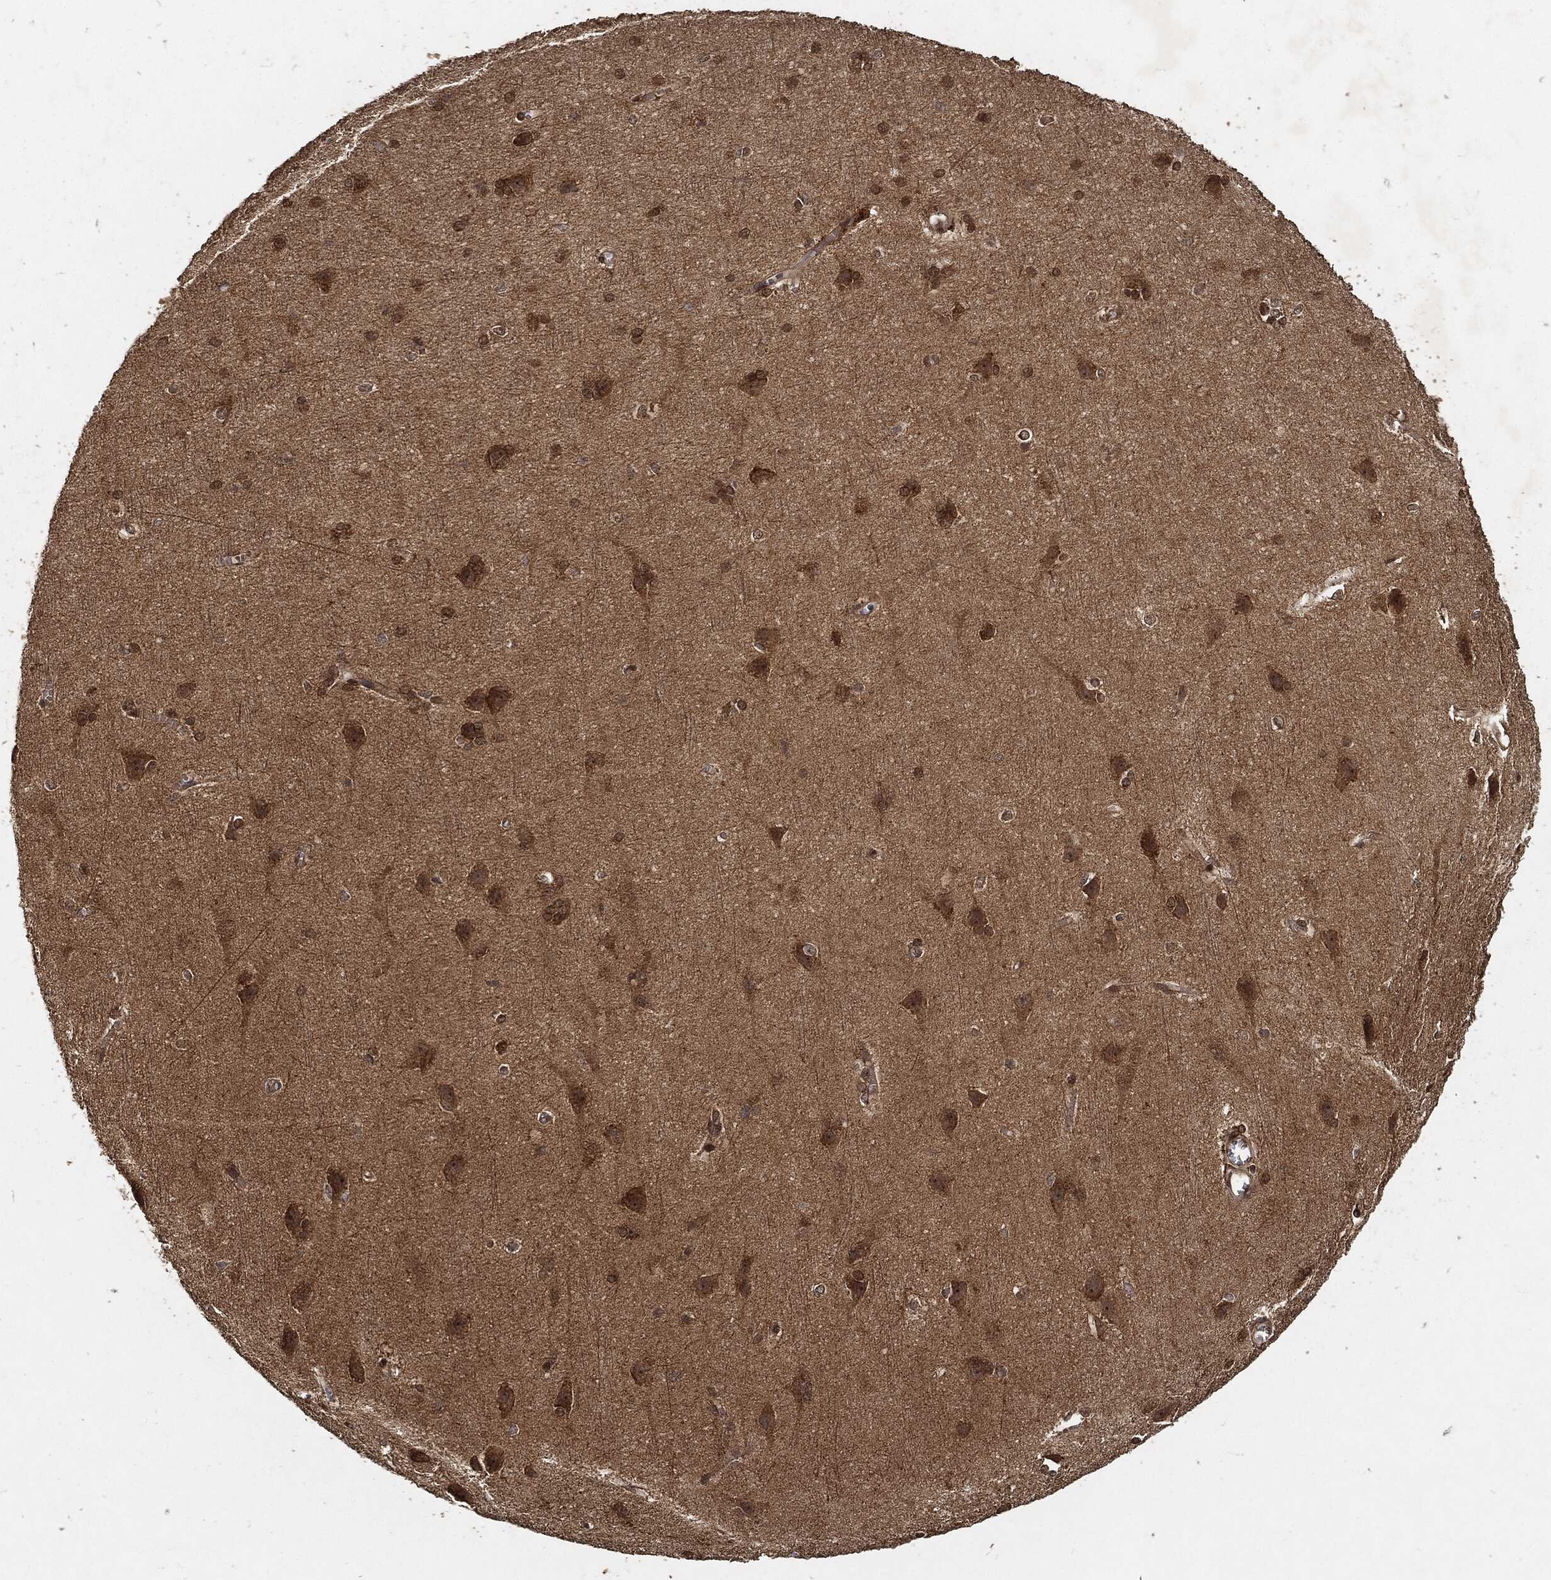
{"staining": {"intensity": "negative", "quantity": "none", "location": "none"}, "tissue": "cerebral cortex", "cell_type": "Endothelial cells", "image_type": "normal", "snomed": [{"axis": "morphology", "description": "Normal tissue, NOS"}, {"axis": "topography", "description": "Cerebral cortex"}], "caption": "Micrograph shows no protein staining in endothelial cells of unremarkable cerebral cortex. (DAB (3,3'-diaminobenzidine) IHC, high magnification).", "gene": "ZNF226", "patient": {"sex": "male", "age": 37}}